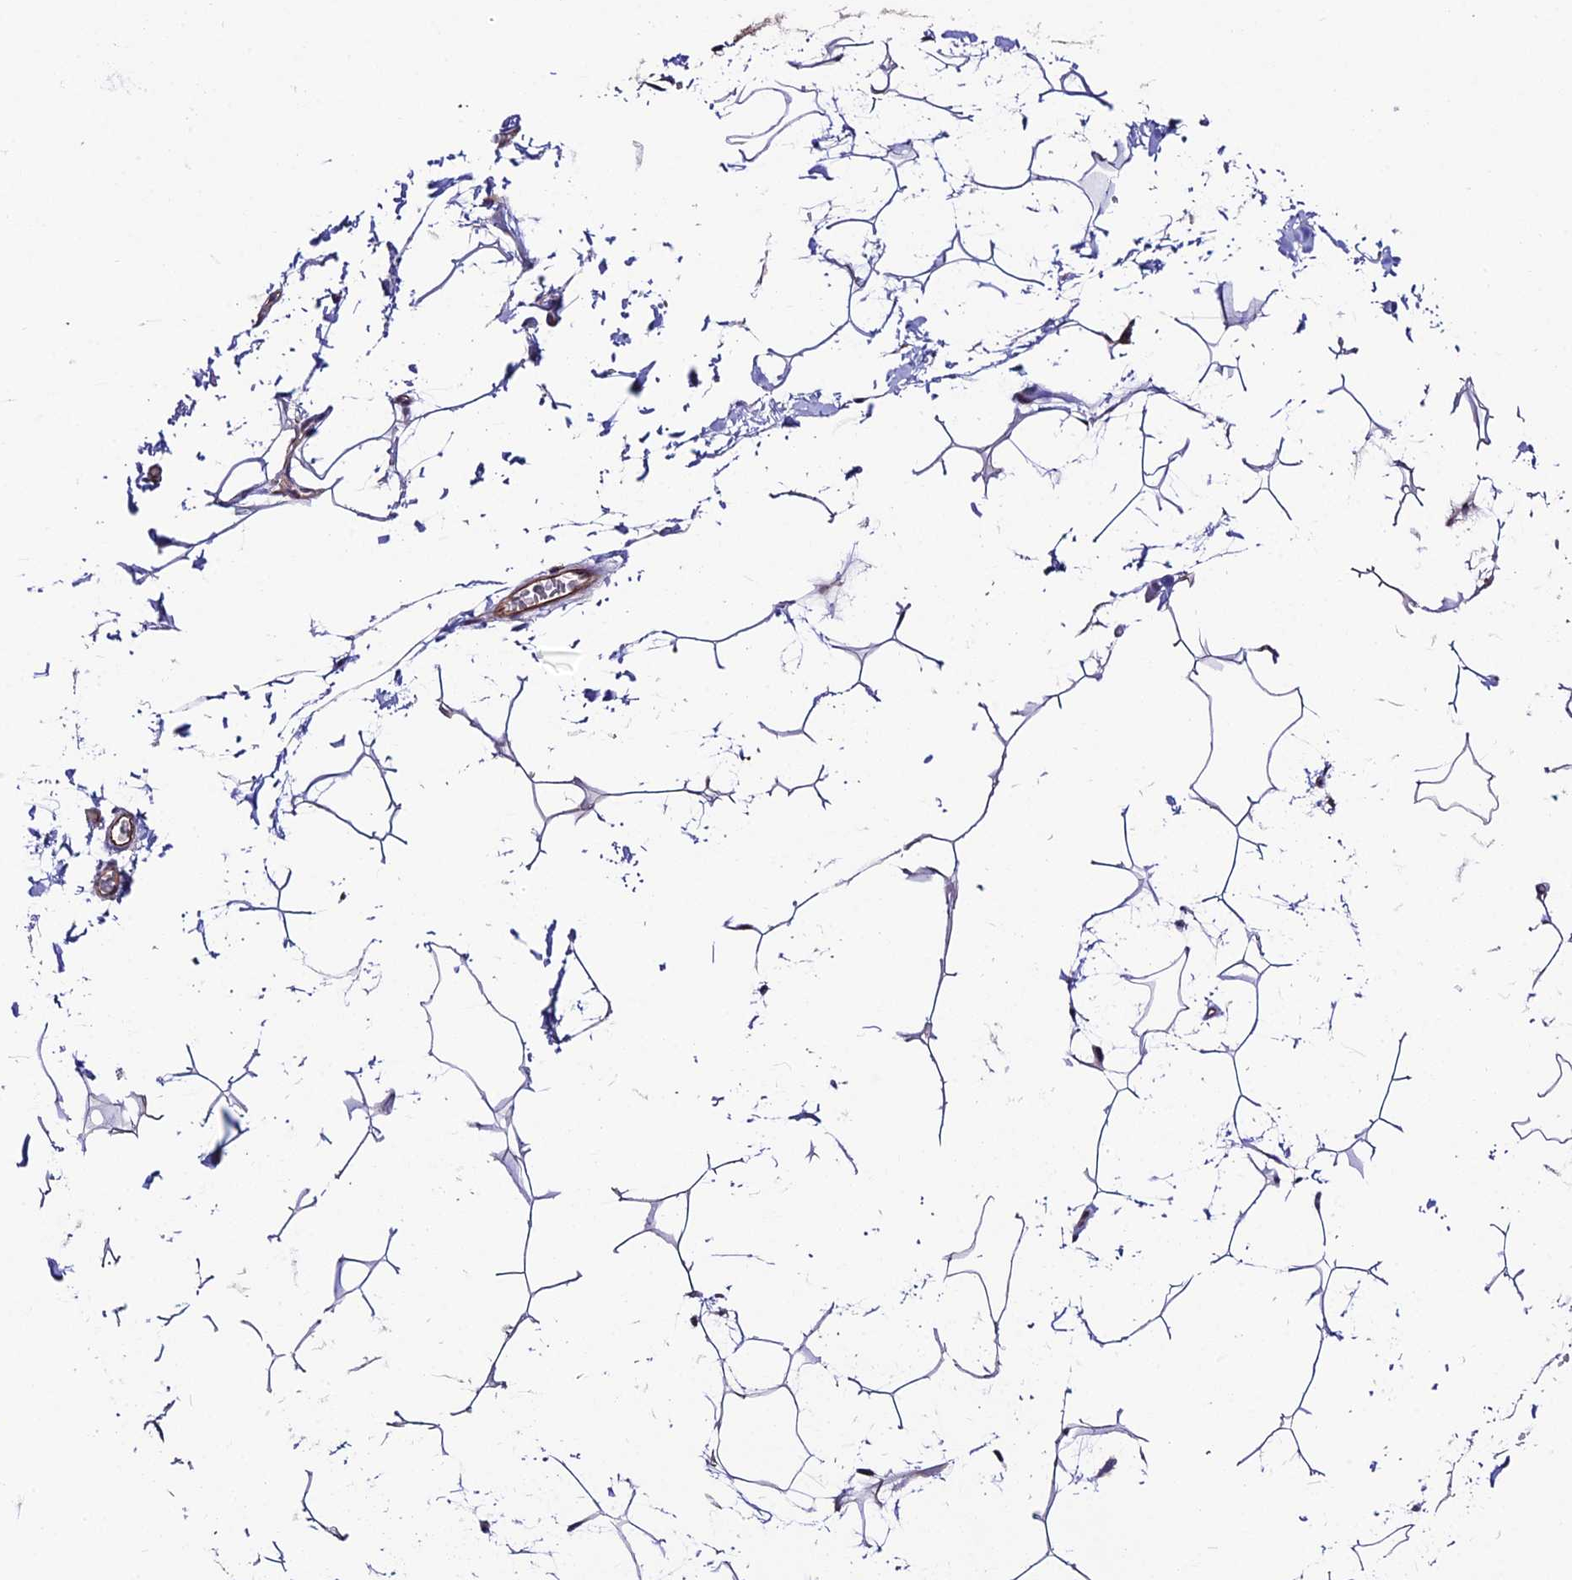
{"staining": {"intensity": "weak", "quantity": "25%-75%", "location": "cytoplasmic/membranous"}, "tissue": "adipose tissue", "cell_type": "Adipocytes", "image_type": "normal", "snomed": [{"axis": "morphology", "description": "Normal tissue, NOS"}, {"axis": "topography", "description": "Gallbladder"}, {"axis": "topography", "description": "Peripheral nerve tissue"}], "caption": "This photomicrograph shows normal adipose tissue stained with immunohistochemistry to label a protein in brown. The cytoplasmic/membranous of adipocytes show weak positivity for the protein. Nuclei are counter-stained blue.", "gene": "QRFP", "patient": {"sex": "male", "age": 38}}